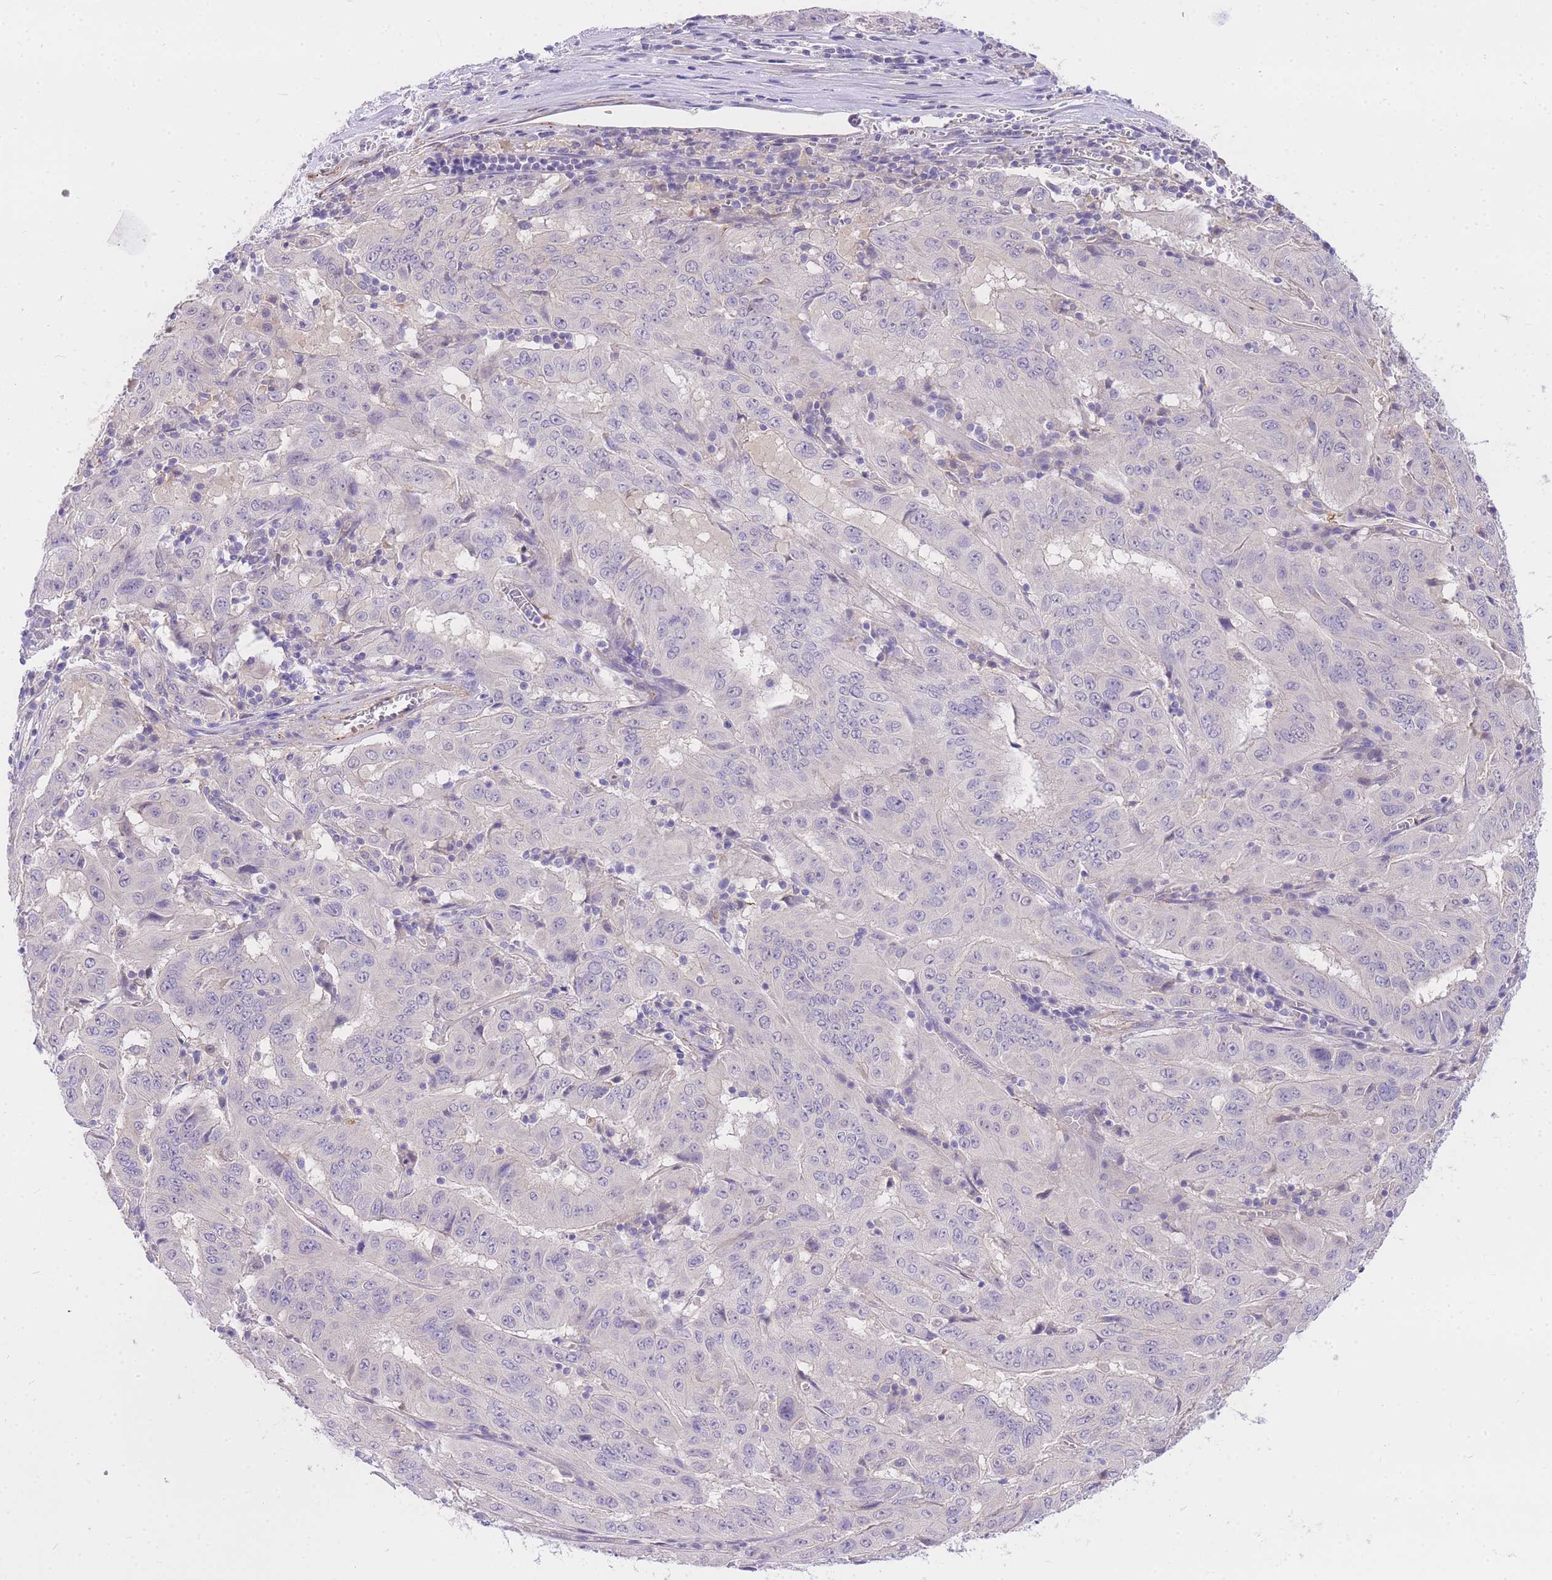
{"staining": {"intensity": "negative", "quantity": "none", "location": "none"}, "tissue": "pancreatic cancer", "cell_type": "Tumor cells", "image_type": "cancer", "snomed": [{"axis": "morphology", "description": "Adenocarcinoma, NOS"}, {"axis": "topography", "description": "Pancreas"}], "caption": "IHC of pancreatic cancer (adenocarcinoma) demonstrates no staining in tumor cells. (Immunohistochemistry, brightfield microscopy, high magnification).", "gene": "S100PBP", "patient": {"sex": "male", "age": 63}}